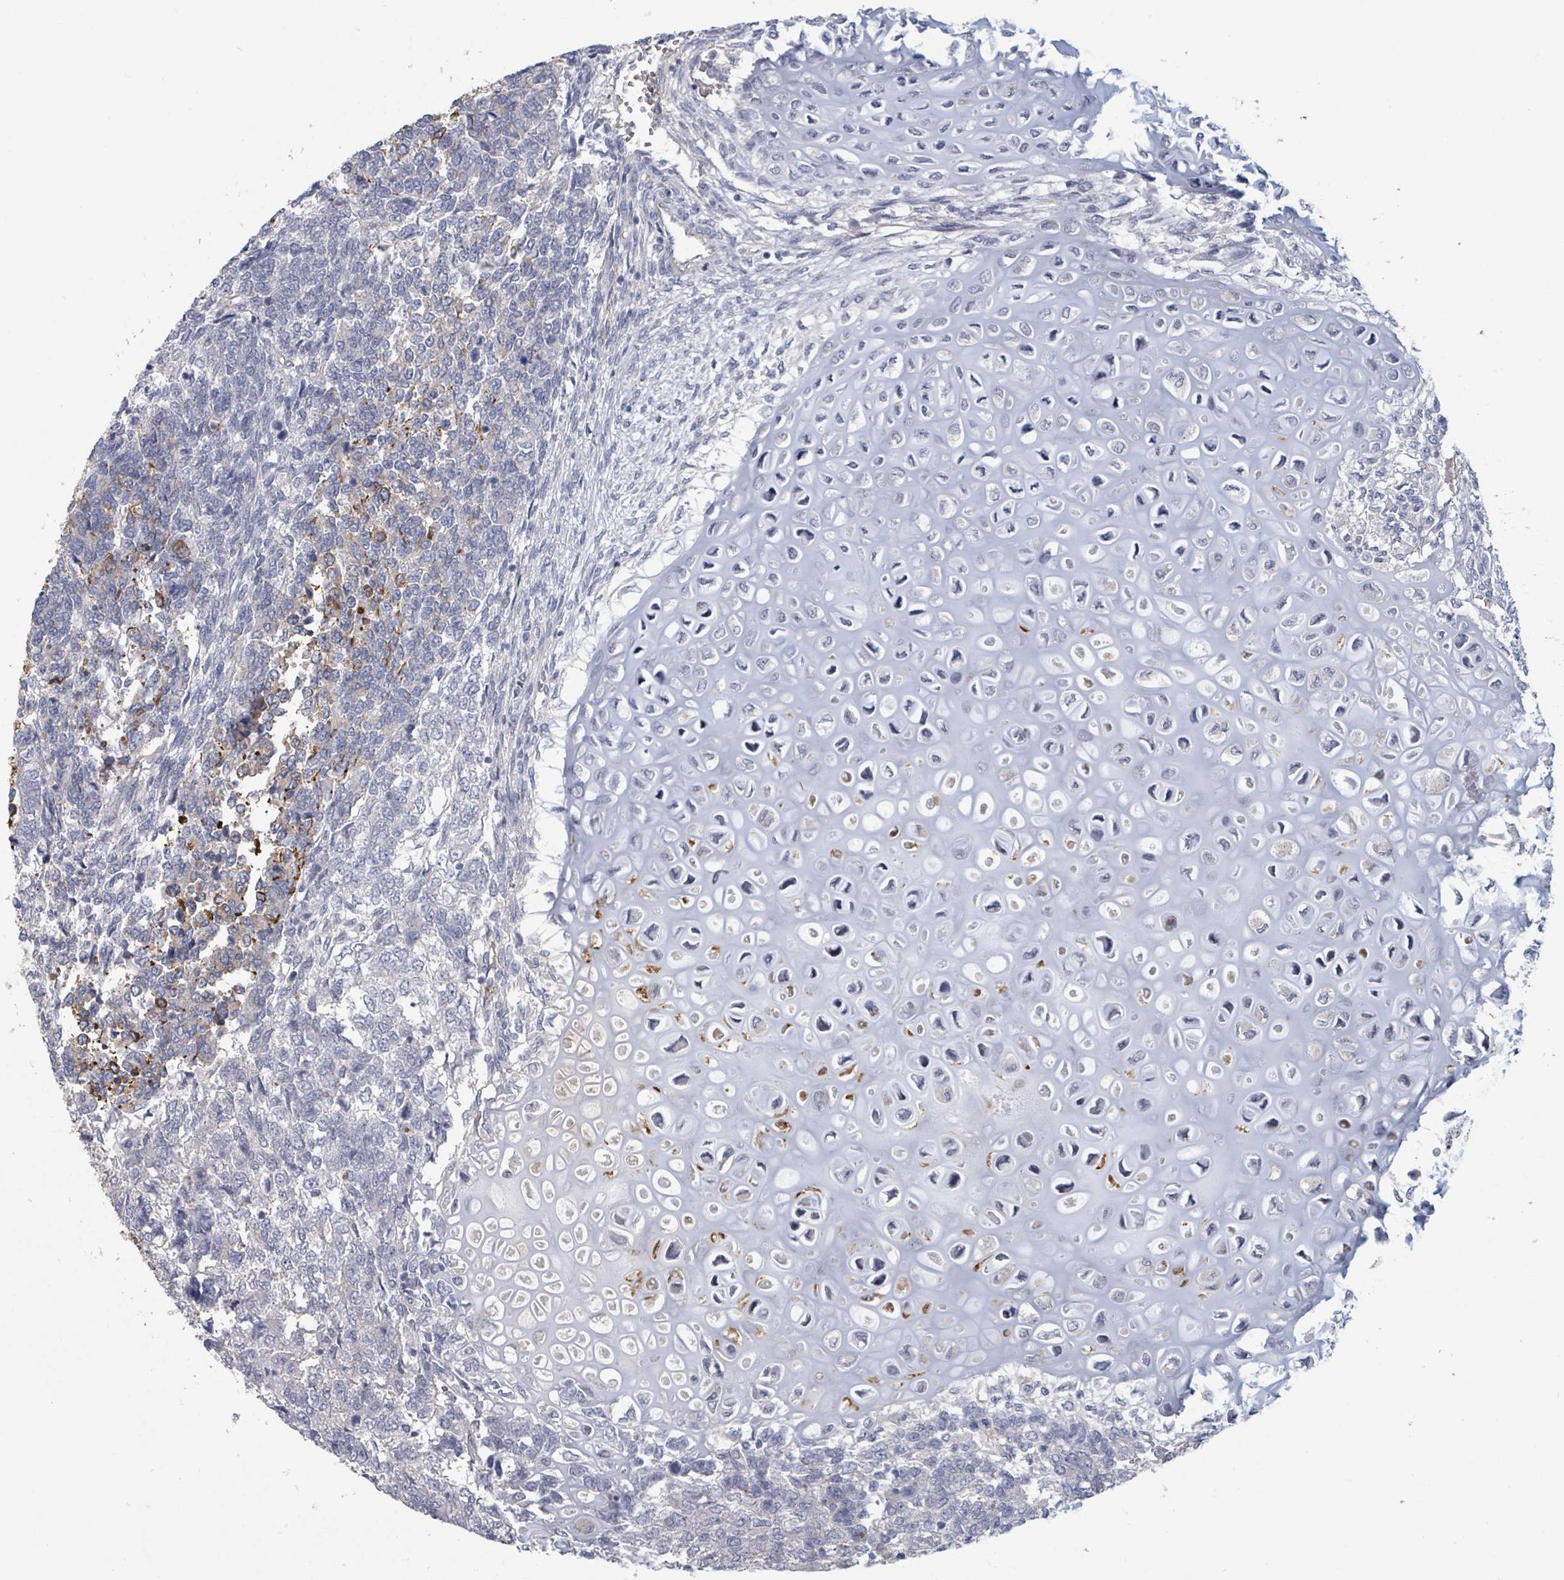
{"staining": {"intensity": "negative", "quantity": "none", "location": "none"}, "tissue": "testis cancer", "cell_type": "Tumor cells", "image_type": "cancer", "snomed": [{"axis": "morphology", "description": "Carcinoma, Embryonal, NOS"}, {"axis": "topography", "description": "Testis"}], "caption": "The IHC image has no significant positivity in tumor cells of embryonal carcinoma (testis) tissue. (DAB immunohistochemistry (IHC), high magnification).", "gene": "PLAUR", "patient": {"sex": "male", "age": 23}}